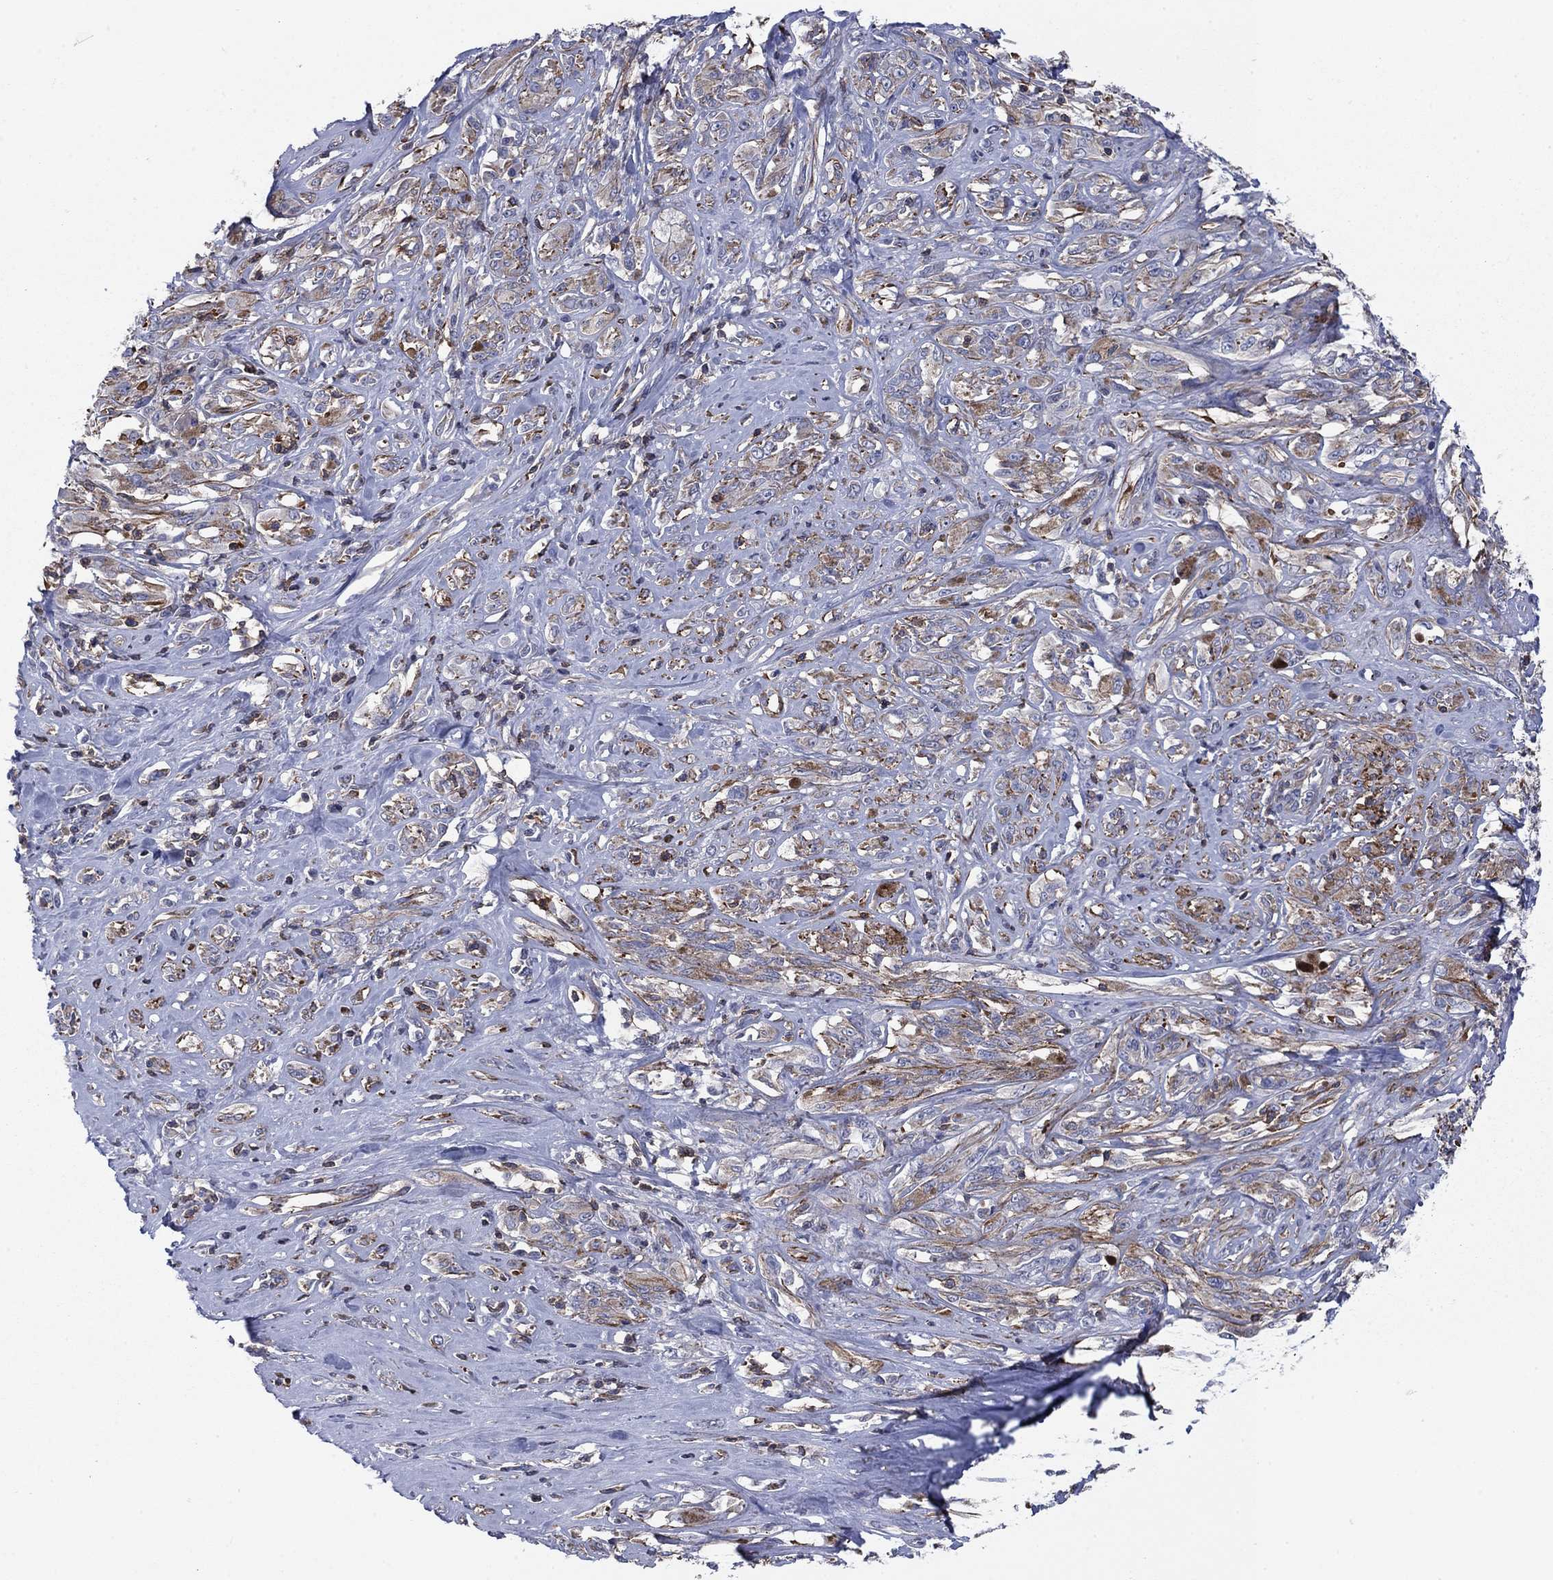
{"staining": {"intensity": "weak", "quantity": "25%-75%", "location": "cytoplasmic/membranous"}, "tissue": "melanoma", "cell_type": "Tumor cells", "image_type": "cancer", "snomed": [{"axis": "morphology", "description": "Malignant melanoma, NOS"}, {"axis": "topography", "description": "Skin"}], "caption": "The immunohistochemical stain labels weak cytoplasmic/membranous expression in tumor cells of melanoma tissue. The protein of interest is stained brown, and the nuclei are stained in blue (DAB (3,3'-diaminobenzidine) IHC with brightfield microscopy, high magnification).", "gene": "PSD4", "patient": {"sex": "female", "age": 91}}